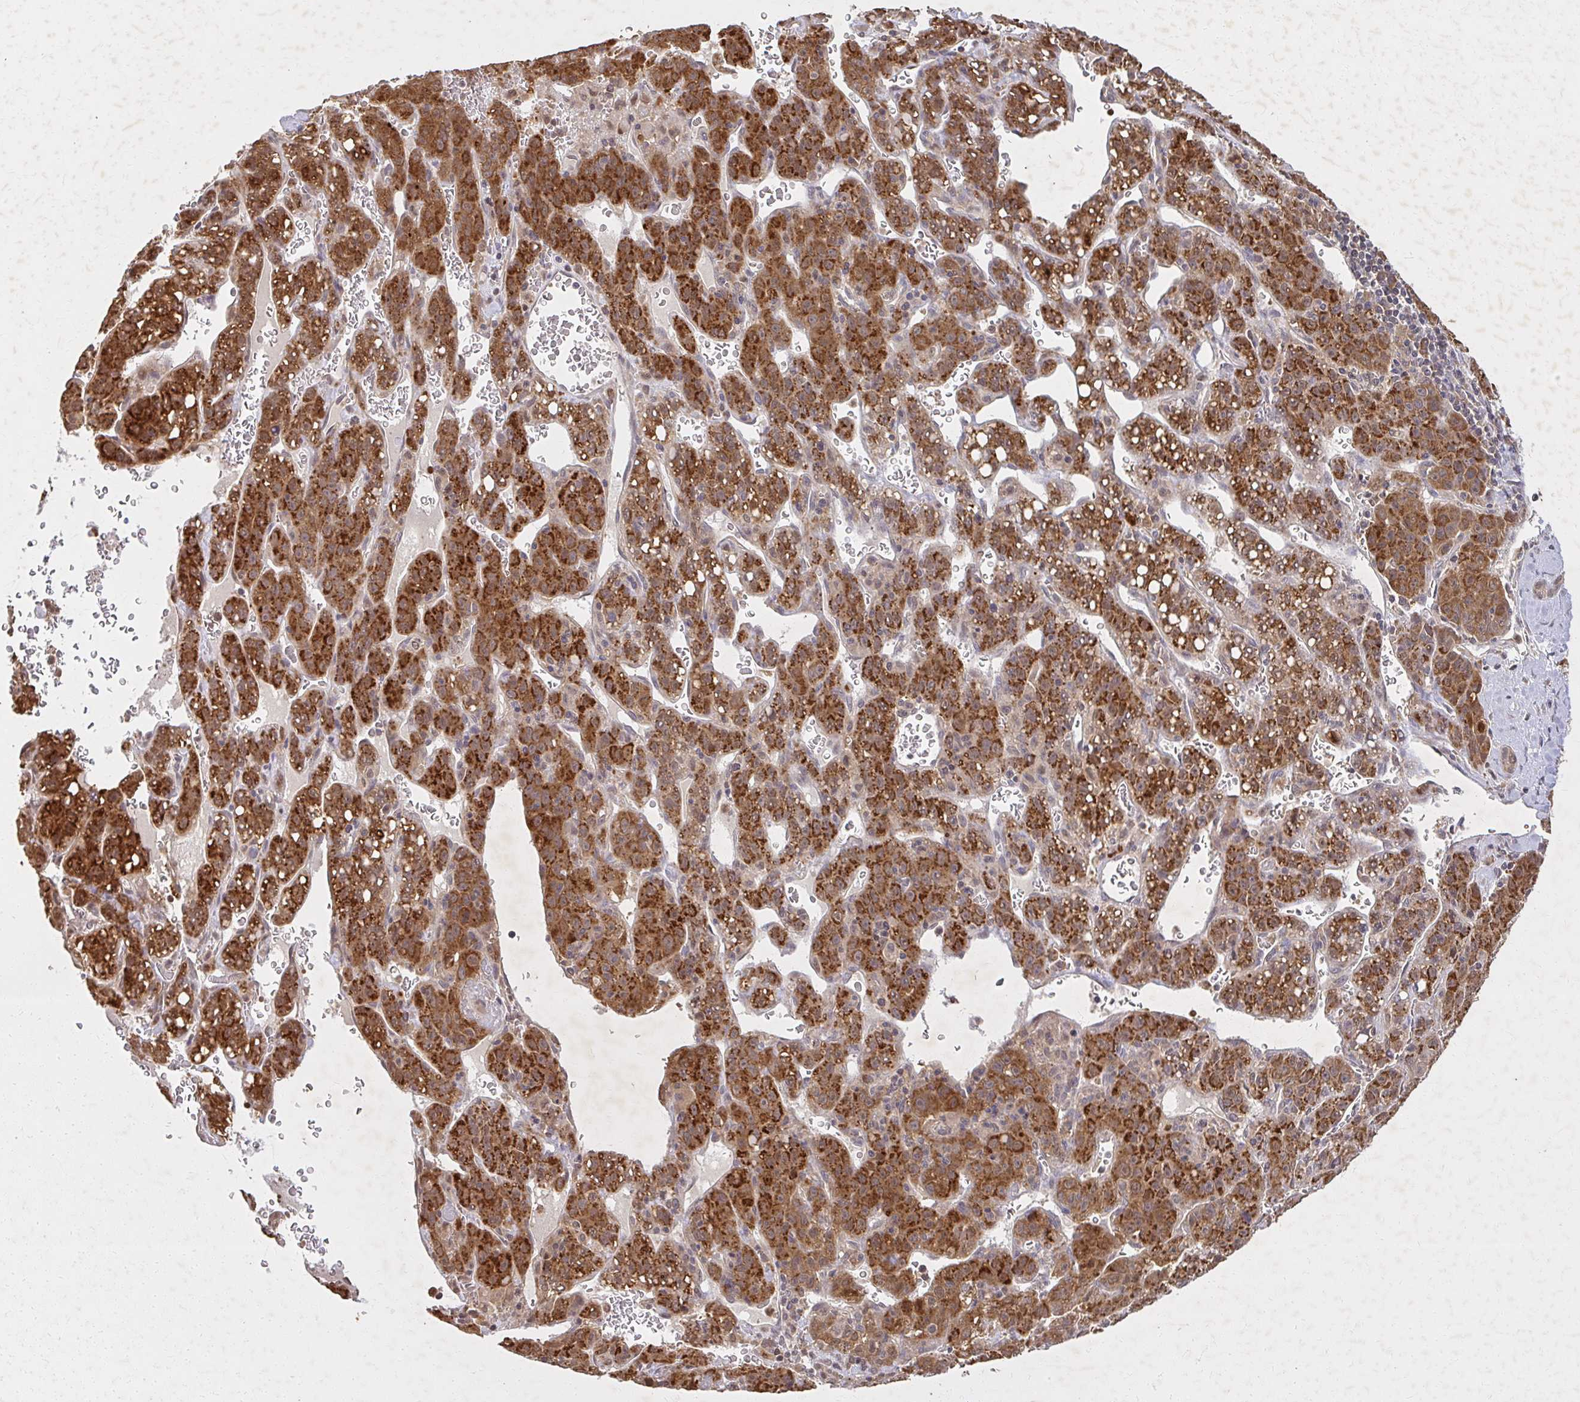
{"staining": {"intensity": "strong", "quantity": ">75%", "location": "cytoplasmic/membranous"}, "tissue": "liver cancer", "cell_type": "Tumor cells", "image_type": "cancer", "snomed": [{"axis": "morphology", "description": "Carcinoma, Hepatocellular, NOS"}, {"axis": "topography", "description": "Liver"}], "caption": "A brown stain highlights strong cytoplasmic/membranous staining of a protein in liver cancer tumor cells. The protein is stained brown, and the nuclei are stained in blue (DAB (3,3'-diaminobenzidine) IHC with brightfield microscopy, high magnification).", "gene": "LARS2", "patient": {"sex": "female", "age": 53}}